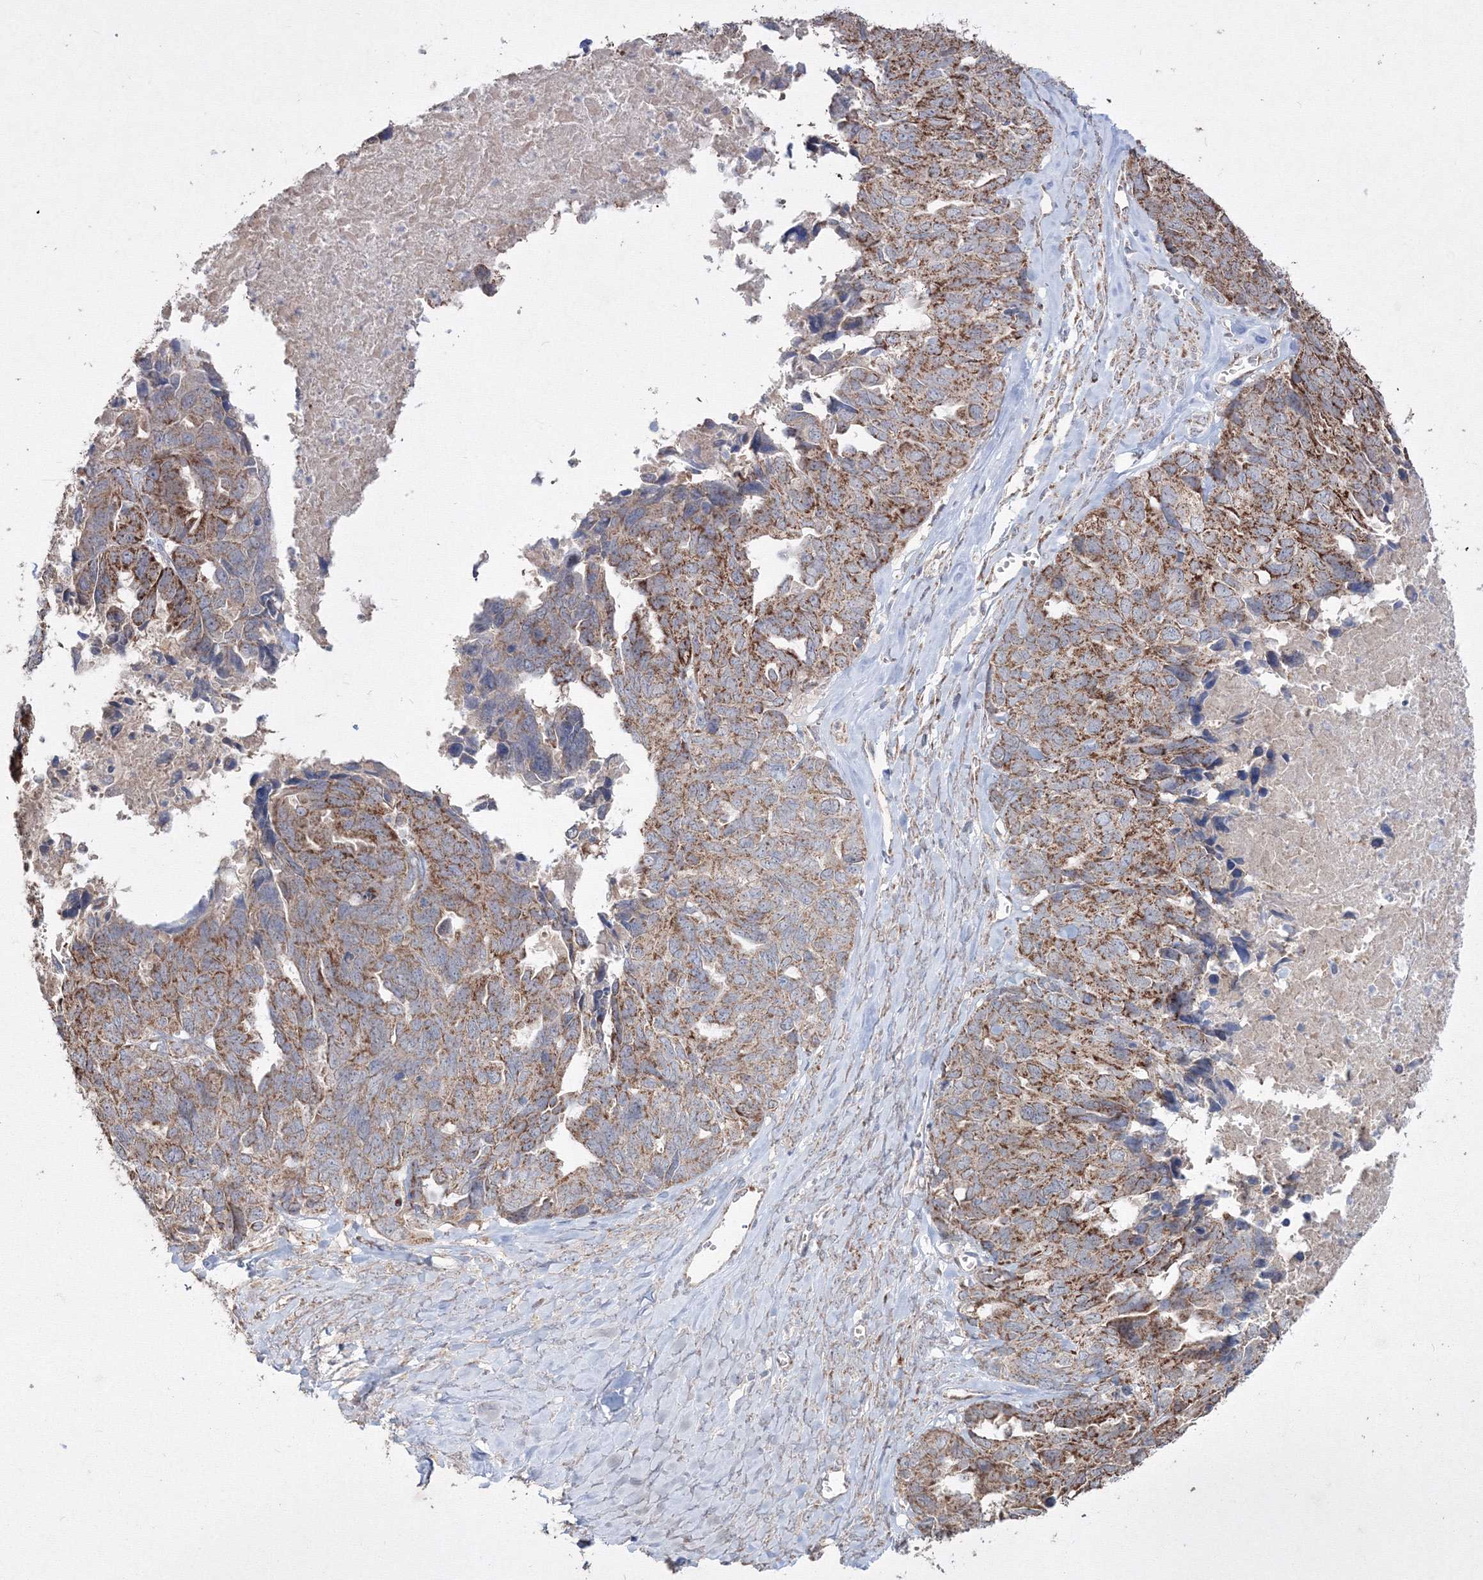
{"staining": {"intensity": "moderate", "quantity": ">75%", "location": "cytoplasmic/membranous"}, "tissue": "ovarian cancer", "cell_type": "Tumor cells", "image_type": "cancer", "snomed": [{"axis": "morphology", "description": "Cystadenocarcinoma, serous, NOS"}, {"axis": "topography", "description": "Ovary"}], "caption": "Tumor cells reveal medium levels of moderate cytoplasmic/membranous expression in approximately >75% of cells in serous cystadenocarcinoma (ovarian).", "gene": "GRSF1", "patient": {"sex": "female", "age": 79}}